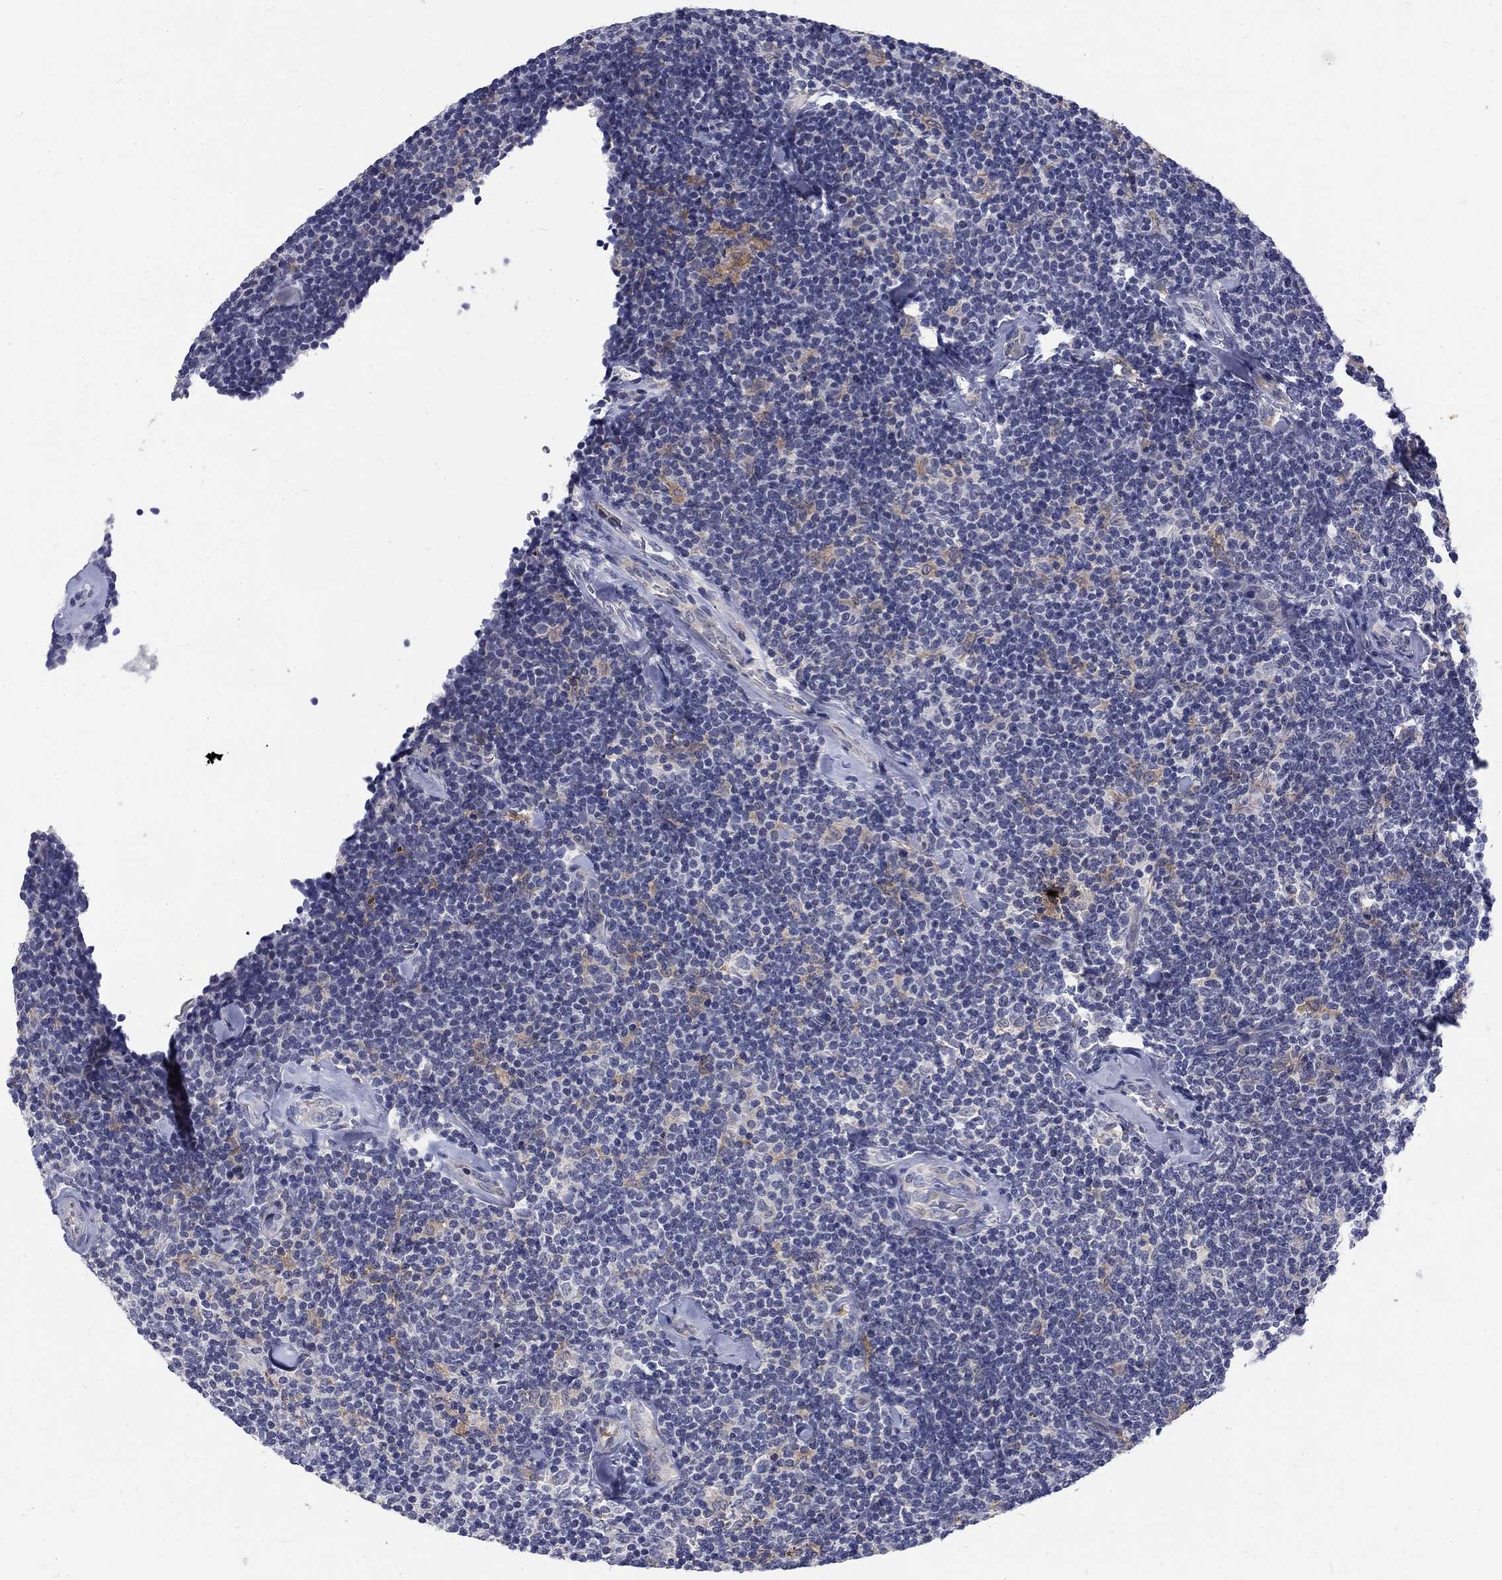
{"staining": {"intensity": "negative", "quantity": "none", "location": "none"}, "tissue": "lymphoma", "cell_type": "Tumor cells", "image_type": "cancer", "snomed": [{"axis": "morphology", "description": "Malignant lymphoma, non-Hodgkin's type, Low grade"}, {"axis": "topography", "description": "Lymph node"}], "caption": "The photomicrograph shows no staining of tumor cells in lymphoma. (DAB IHC with hematoxylin counter stain).", "gene": "PHKA1", "patient": {"sex": "female", "age": 56}}